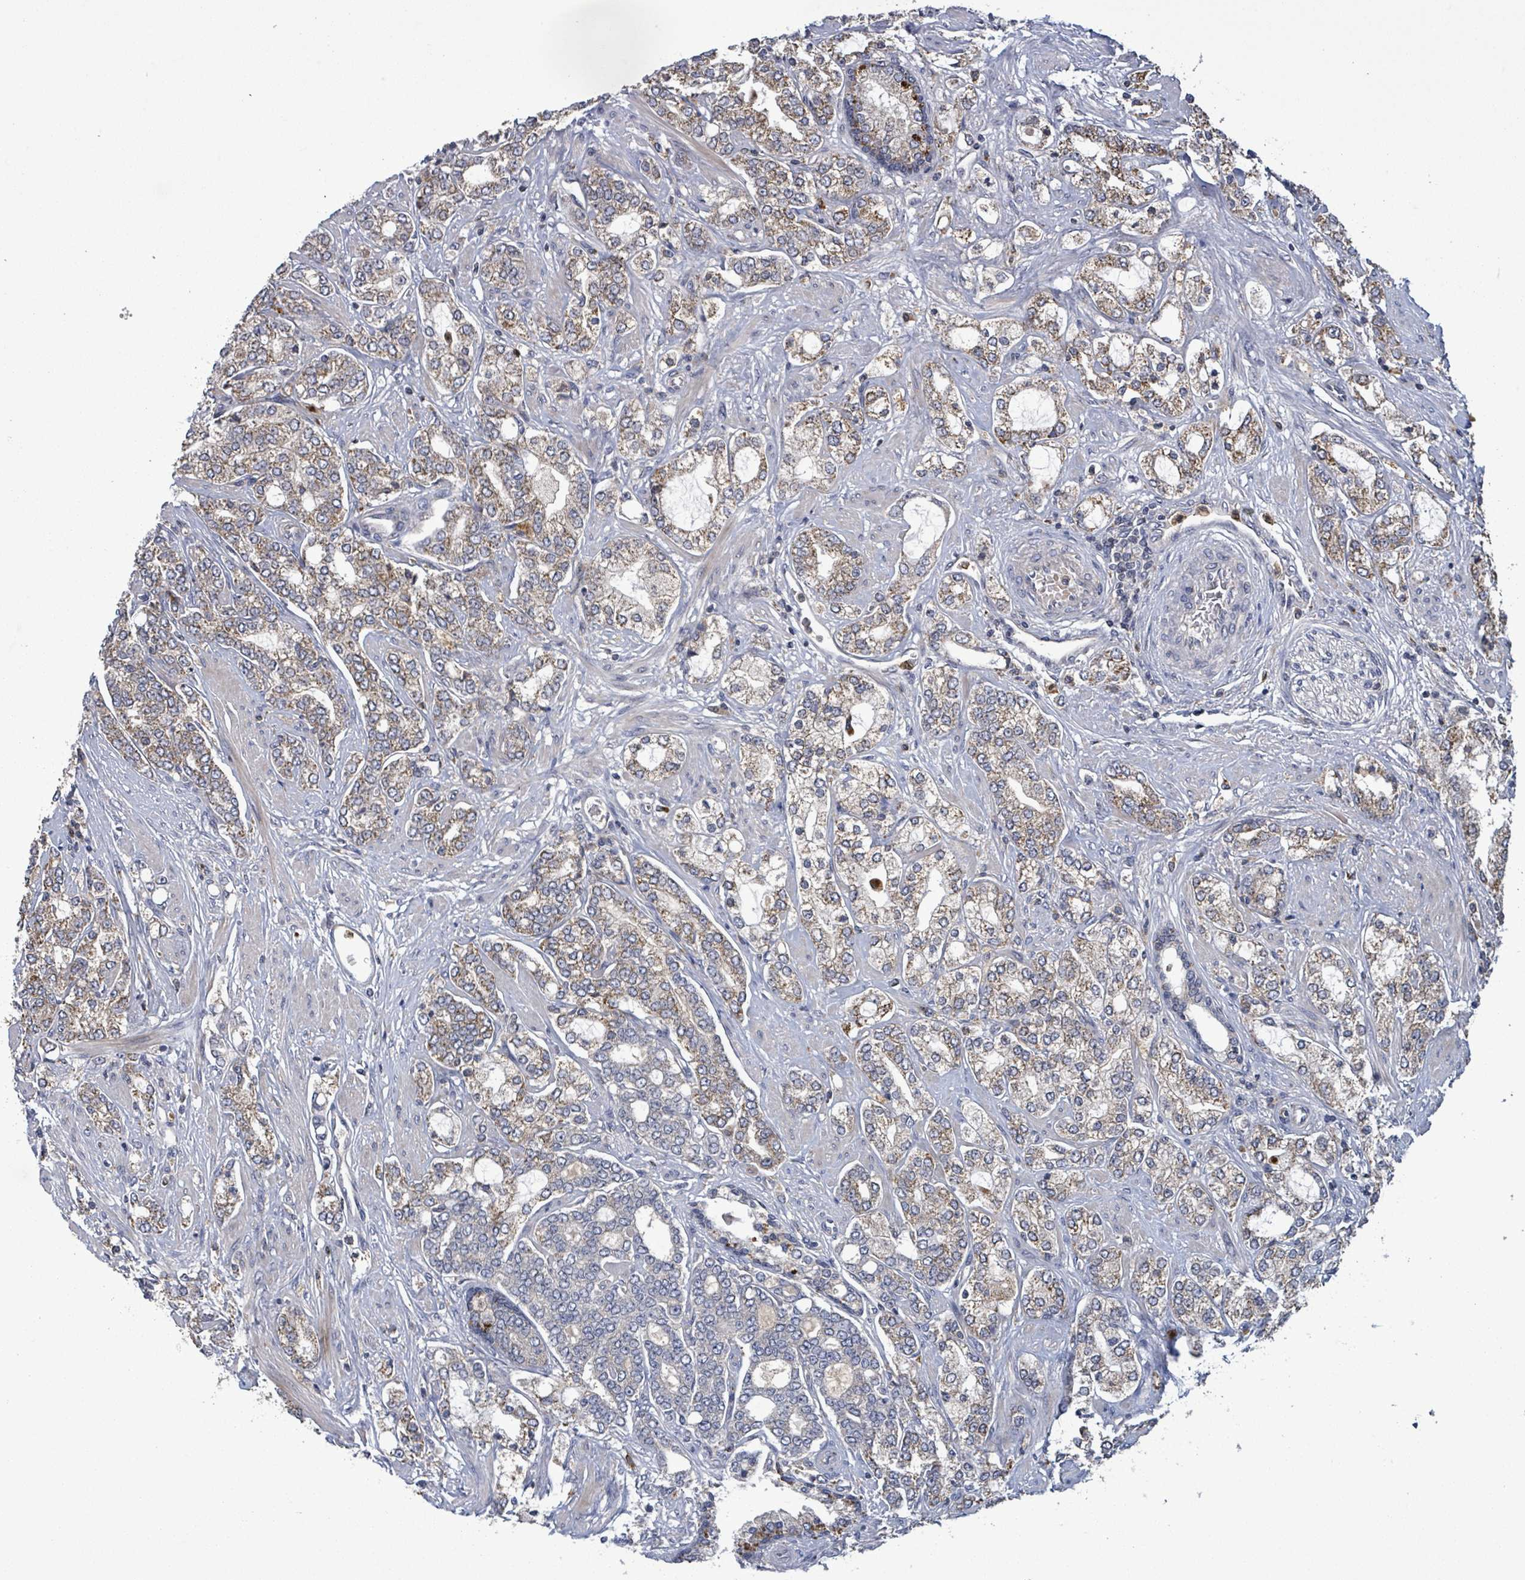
{"staining": {"intensity": "moderate", "quantity": ">75%", "location": "cytoplasmic/membranous"}, "tissue": "prostate cancer", "cell_type": "Tumor cells", "image_type": "cancer", "snomed": [{"axis": "morphology", "description": "Adenocarcinoma, High grade"}, {"axis": "topography", "description": "Prostate"}], "caption": "About >75% of tumor cells in human prostate cancer (high-grade adenocarcinoma) show moderate cytoplasmic/membranous protein positivity as visualized by brown immunohistochemical staining.", "gene": "SERPINE3", "patient": {"sex": "male", "age": 64}}